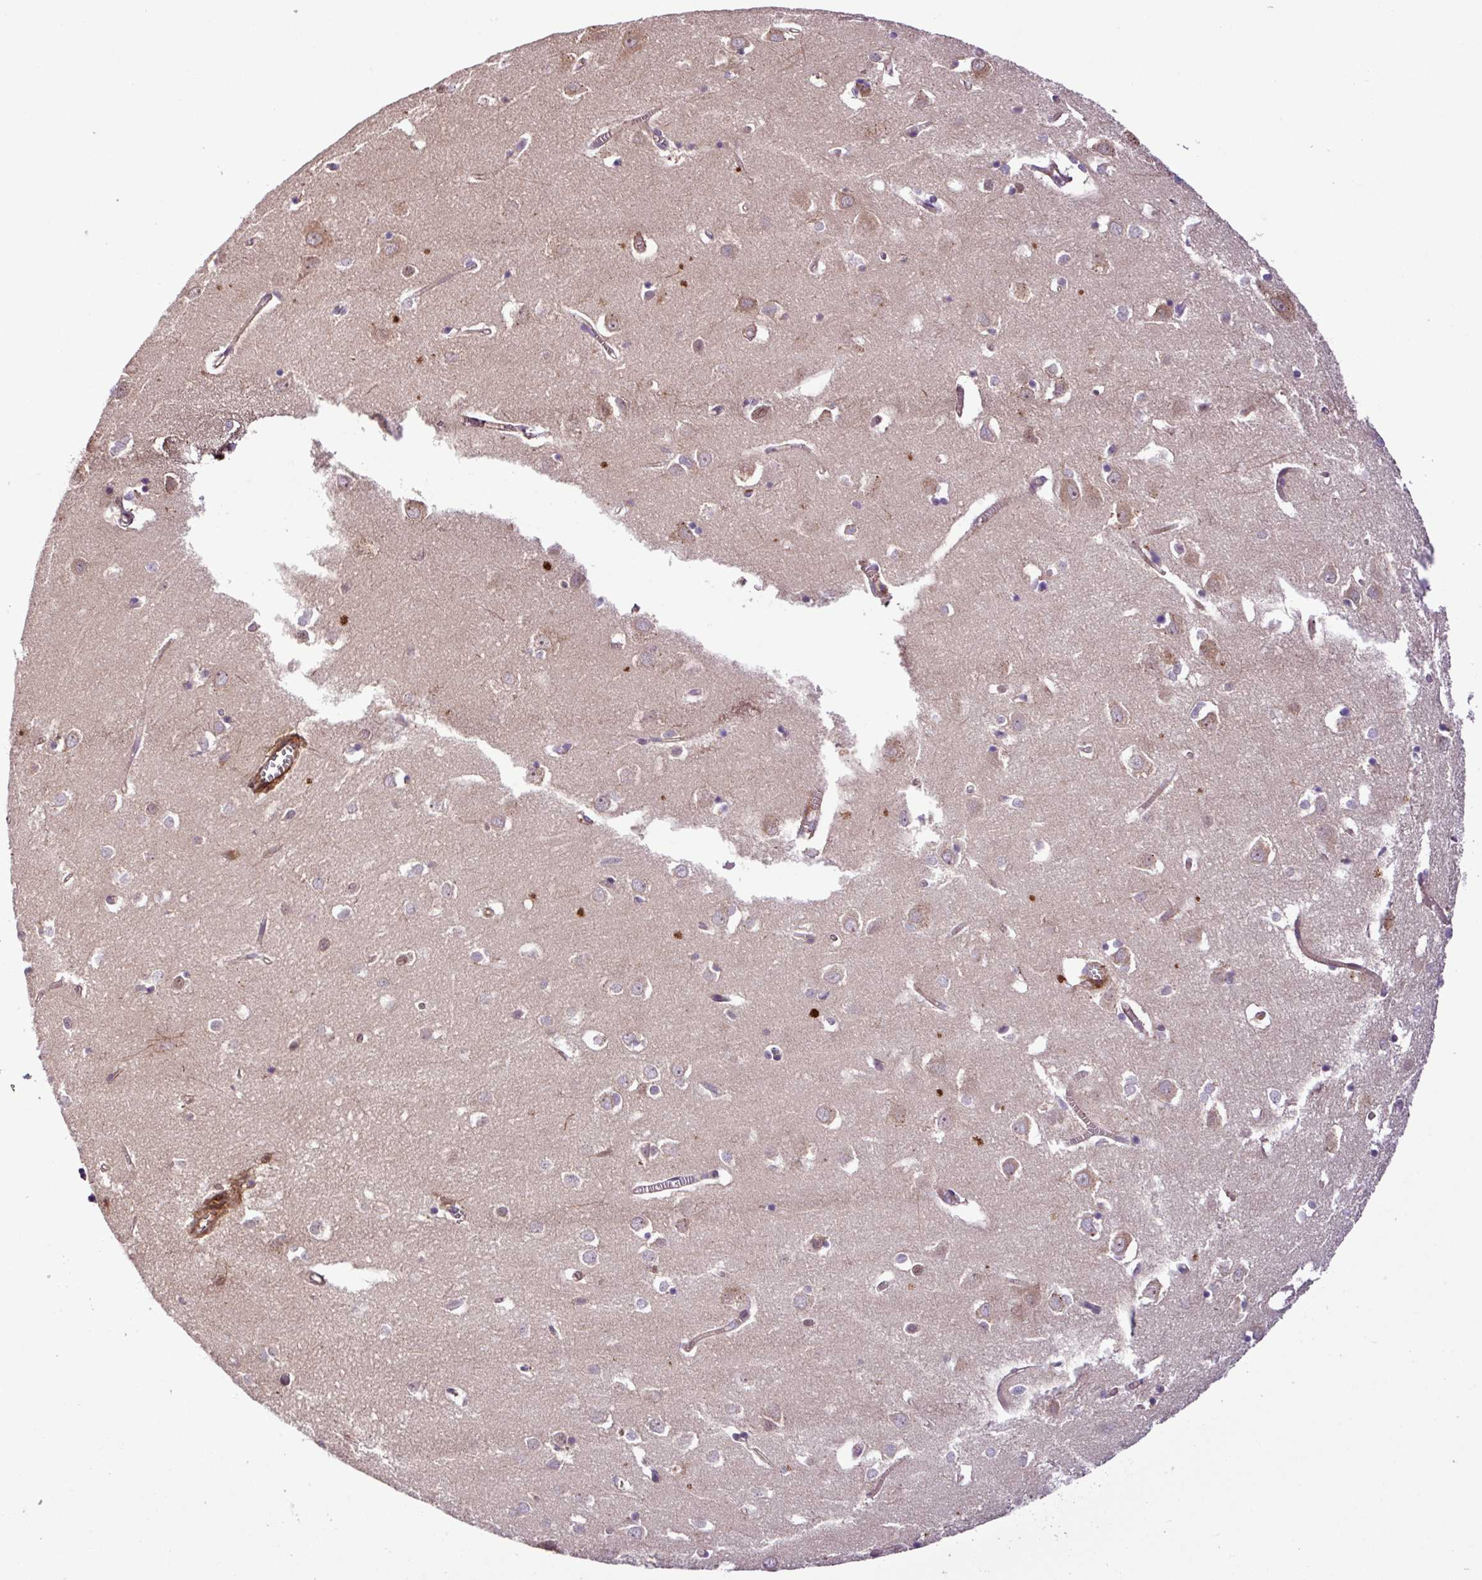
{"staining": {"intensity": "moderate", "quantity": "25%-75%", "location": "cytoplasmic/membranous"}, "tissue": "cerebral cortex", "cell_type": "Endothelial cells", "image_type": "normal", "snomed": [{"axis": "morphology", "description": "Normal tissue, NOS"}, {"axis": "topography", "description": "Cerebral cortex"}], "caption": "About 25%-75% of endothelial cells in unremarkable human cerebral cortex show moderate cytoplasmic/membranous protein expression as visualized by brown immunohistochemical staining.", "gene": "ZNF266", "patient": {"sex": "male", "age": 70}}